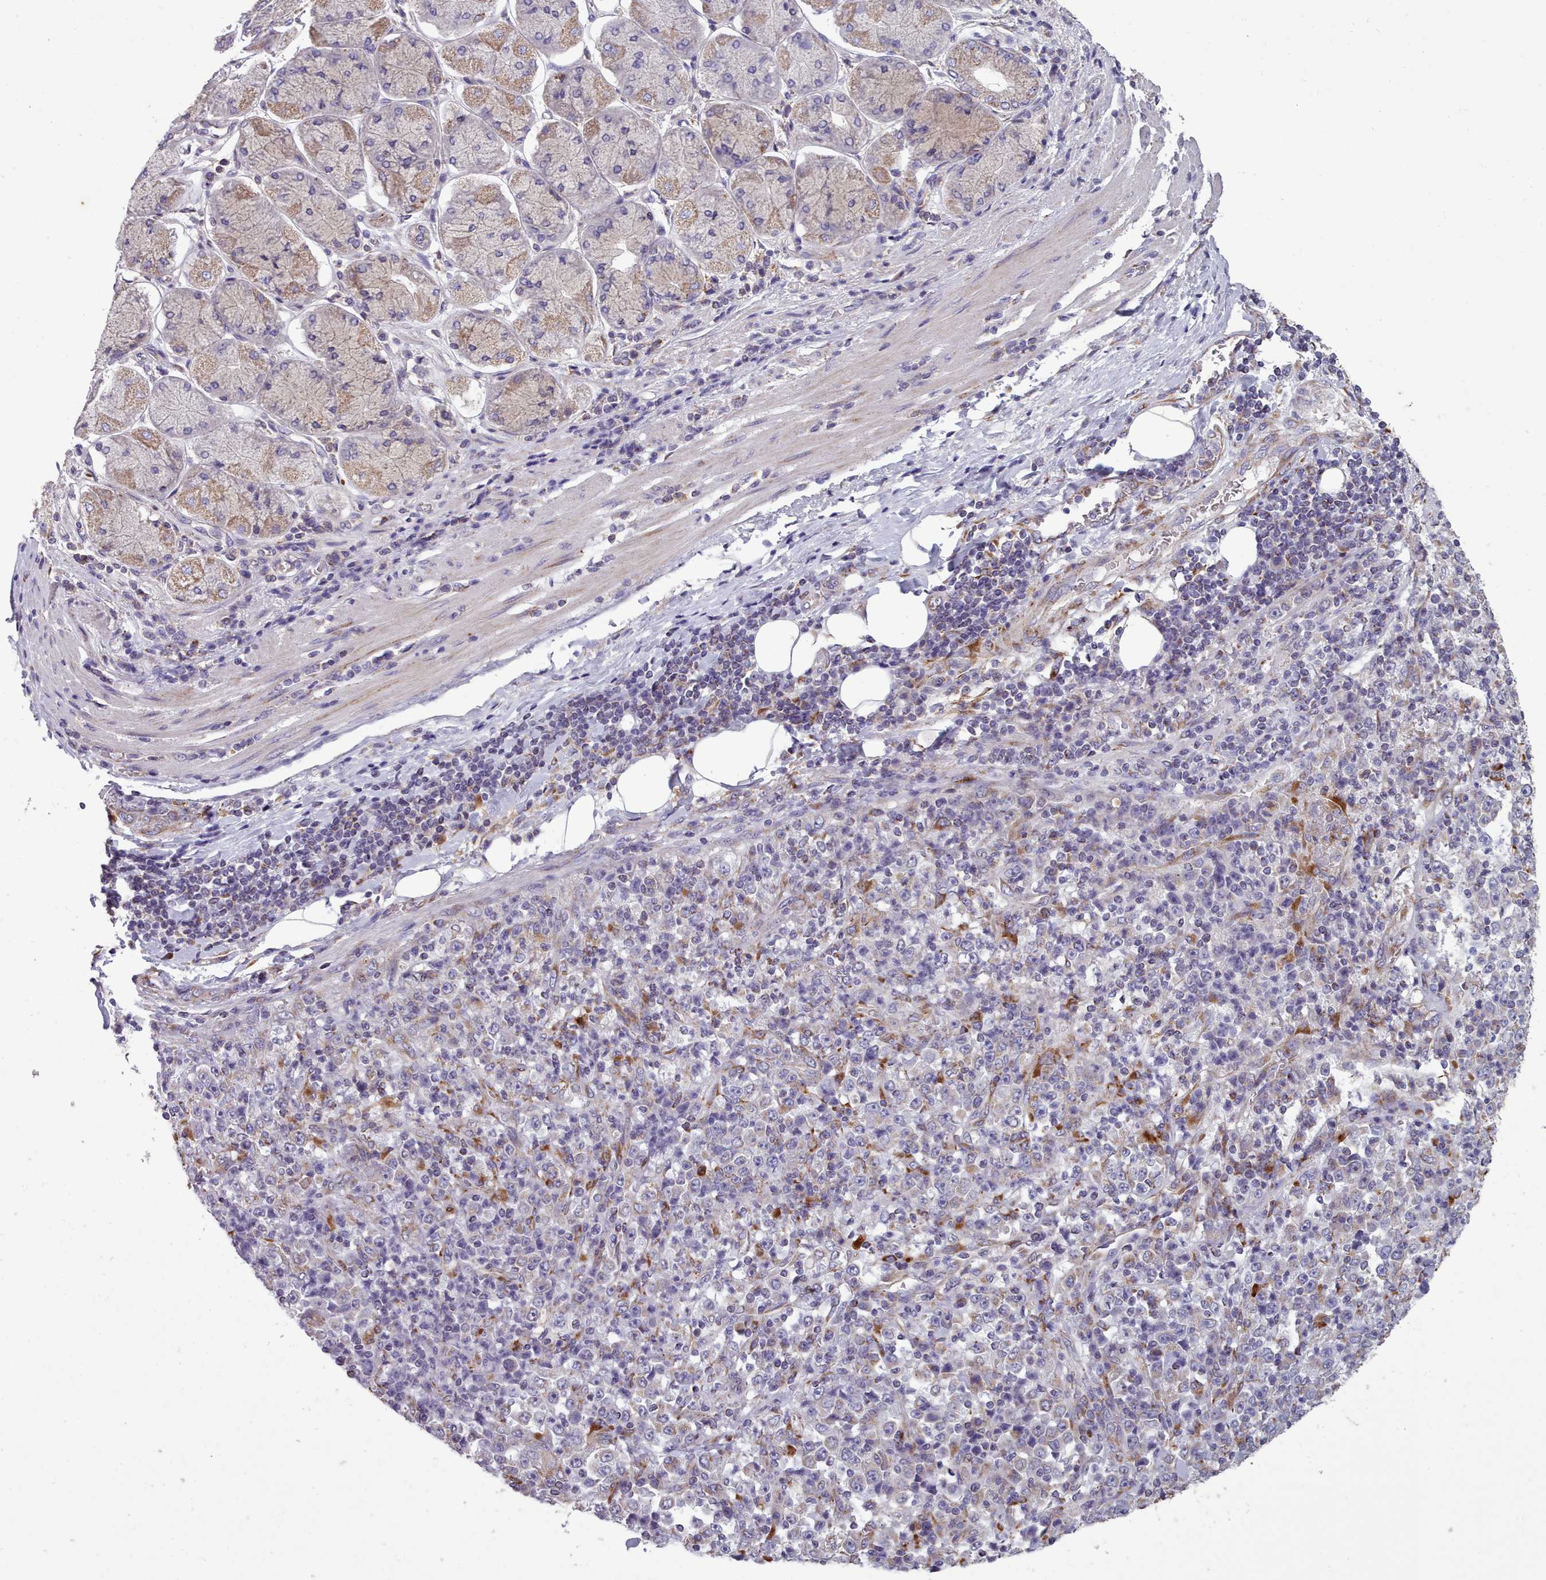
{"staining": {"intensity": "negative", "quantity": "none", "location": "none"}, "tissue": "stomach cancer", "cell_type": "Tumor cells", "image_type": "cancer", "snomed": [{"axis": "morphology", "description": "Normal tissue, NOS"}, {"axis": "morphology", "description": "Adenocarcinoma, NOS"}, {"axis": "topography", "description": "Stomach, upper"}, {"axis": "topography", "description": "Stomach"}], "caption": "Micrograph shows no protein expression in tumor cells of stomach adenocarcinoma tissue.", "gene": "FKBP10", "patient": {"sex": "male", "age": 59}}